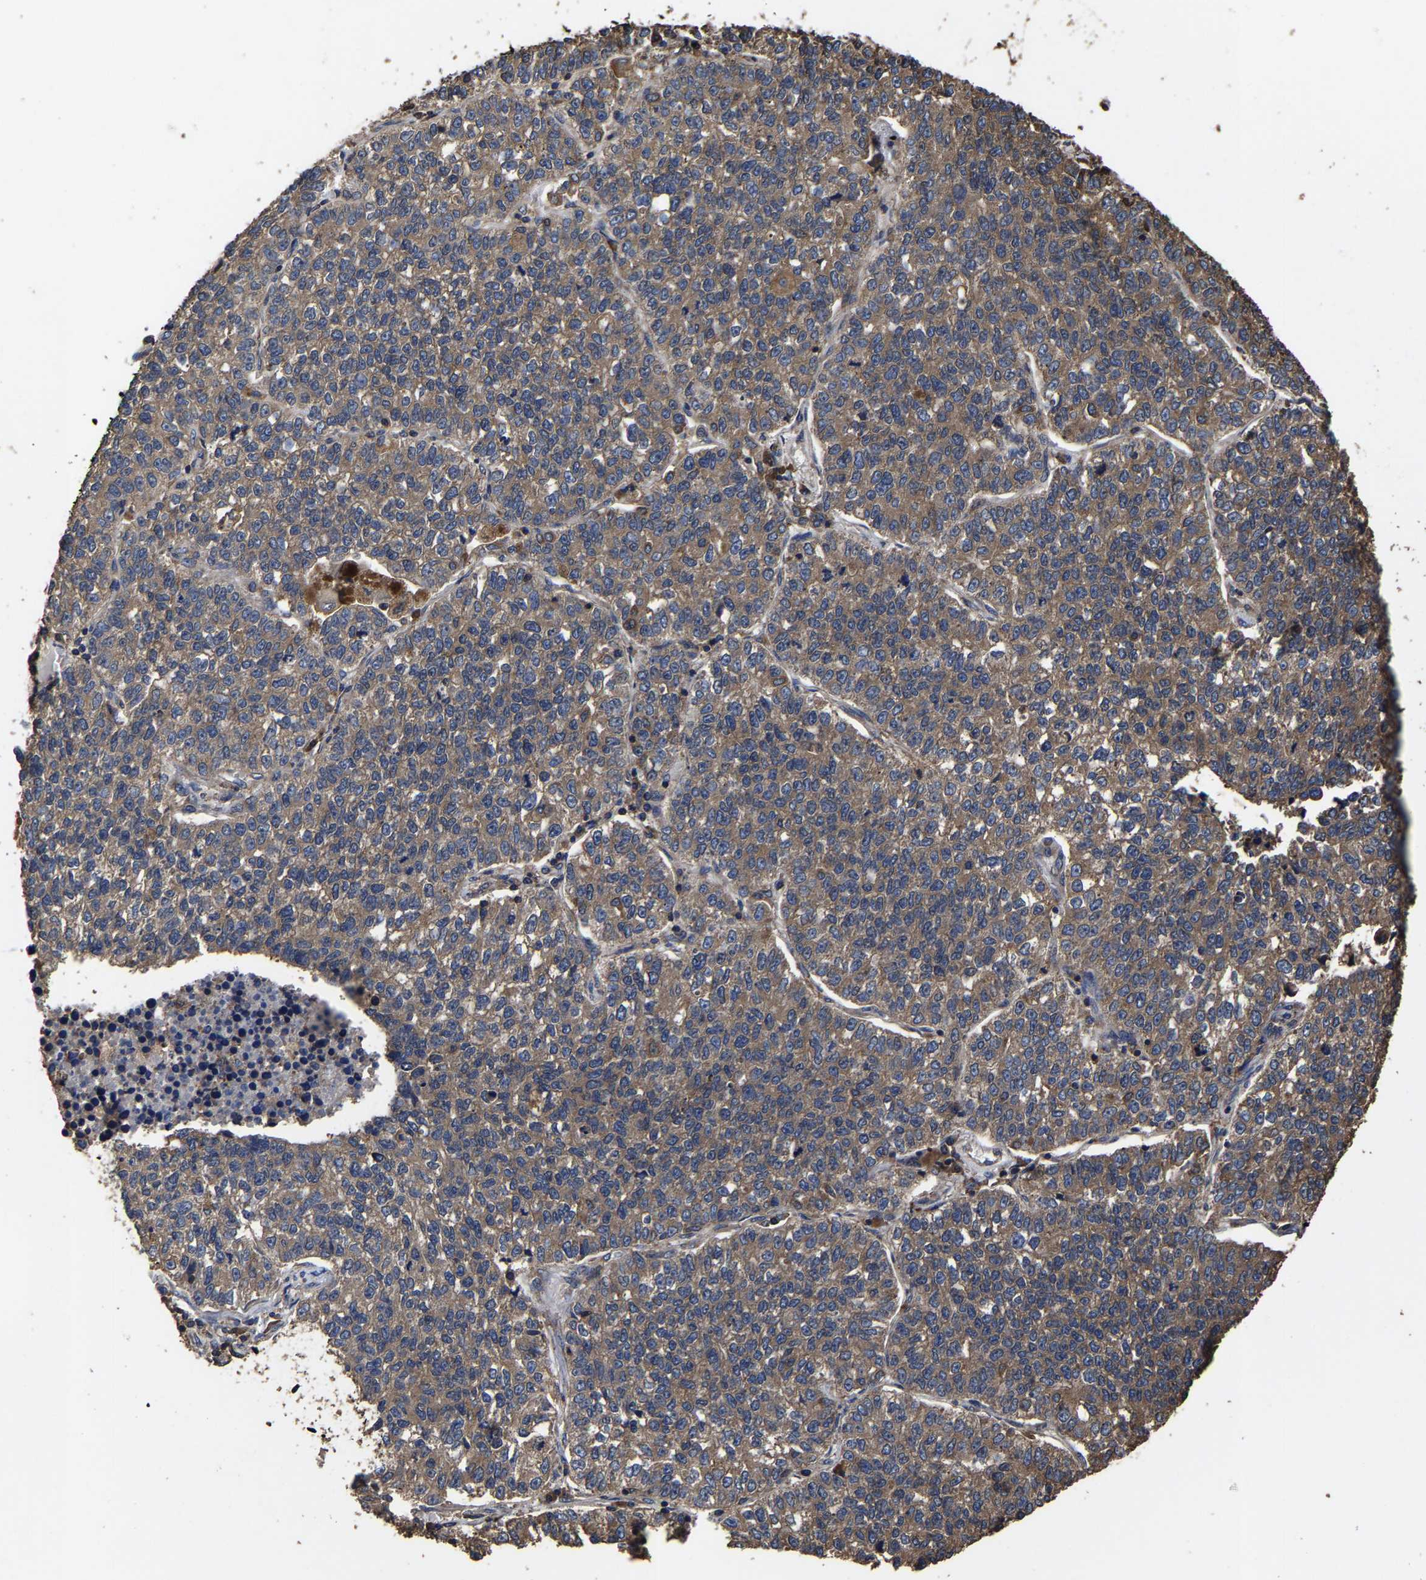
{"staining": {"intensity": "moderate", "quantity": ">75%", "location": "cytoplasmic/membranous"}, "tissue": "lung cancer", "cell_type": "Tumor cells", "image_type": "cancer", "snomed": [{"axis": "morphology", "description": "Adenocarcinoma, NOS"}, {"axis": "topography", "description": "Lung"}], "caption": "Immunohistochemistry (IHC) histopathology image of lung cancer (adenocarcinoma) stained for a protein (brown), which shows medium levels of moderate cytoplasmic/membranous expression in approximately >75% of tumor cells.", "gene": "ITCH", "patient": {"sex": "male", "age": 49}}